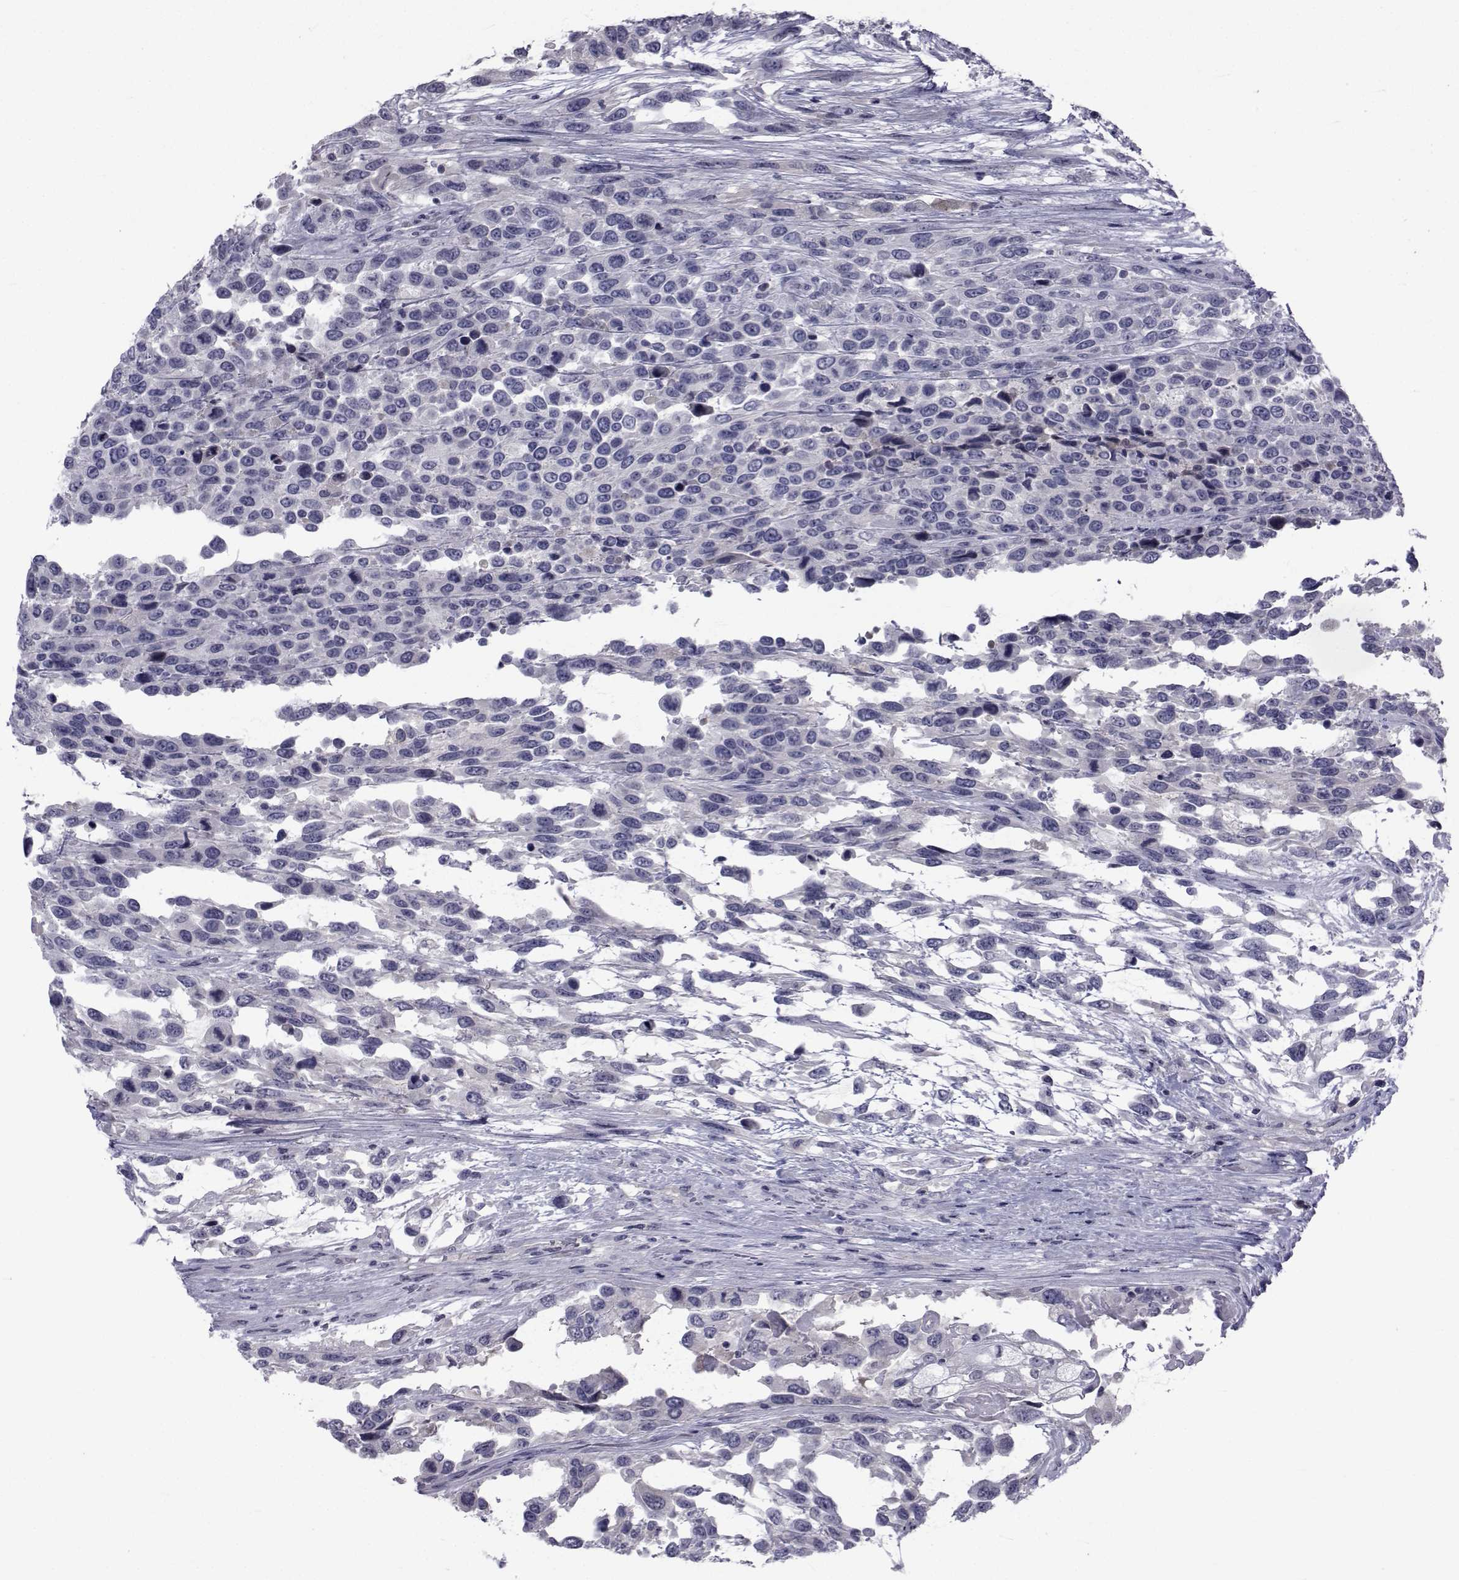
{"staining": {"intensity": "negative", "quantity": "none", "location": "none"}, "tissue": "urothelial cancer", "cell_type": "Tumor cells", "image_type": "cancer", "snomed": [{"axis": "morphology", "description": "Urothelial carcinoma, High grade"}, {"axis": "topography", "description": "Urinary bladder"}], "caption": "Photomicrograph shows no protein staining in tumor cells of urothelial carcinoma (high-grade) tissue.", "gene": "PAX2", "patient": {"sex": "female", "age": 70}}